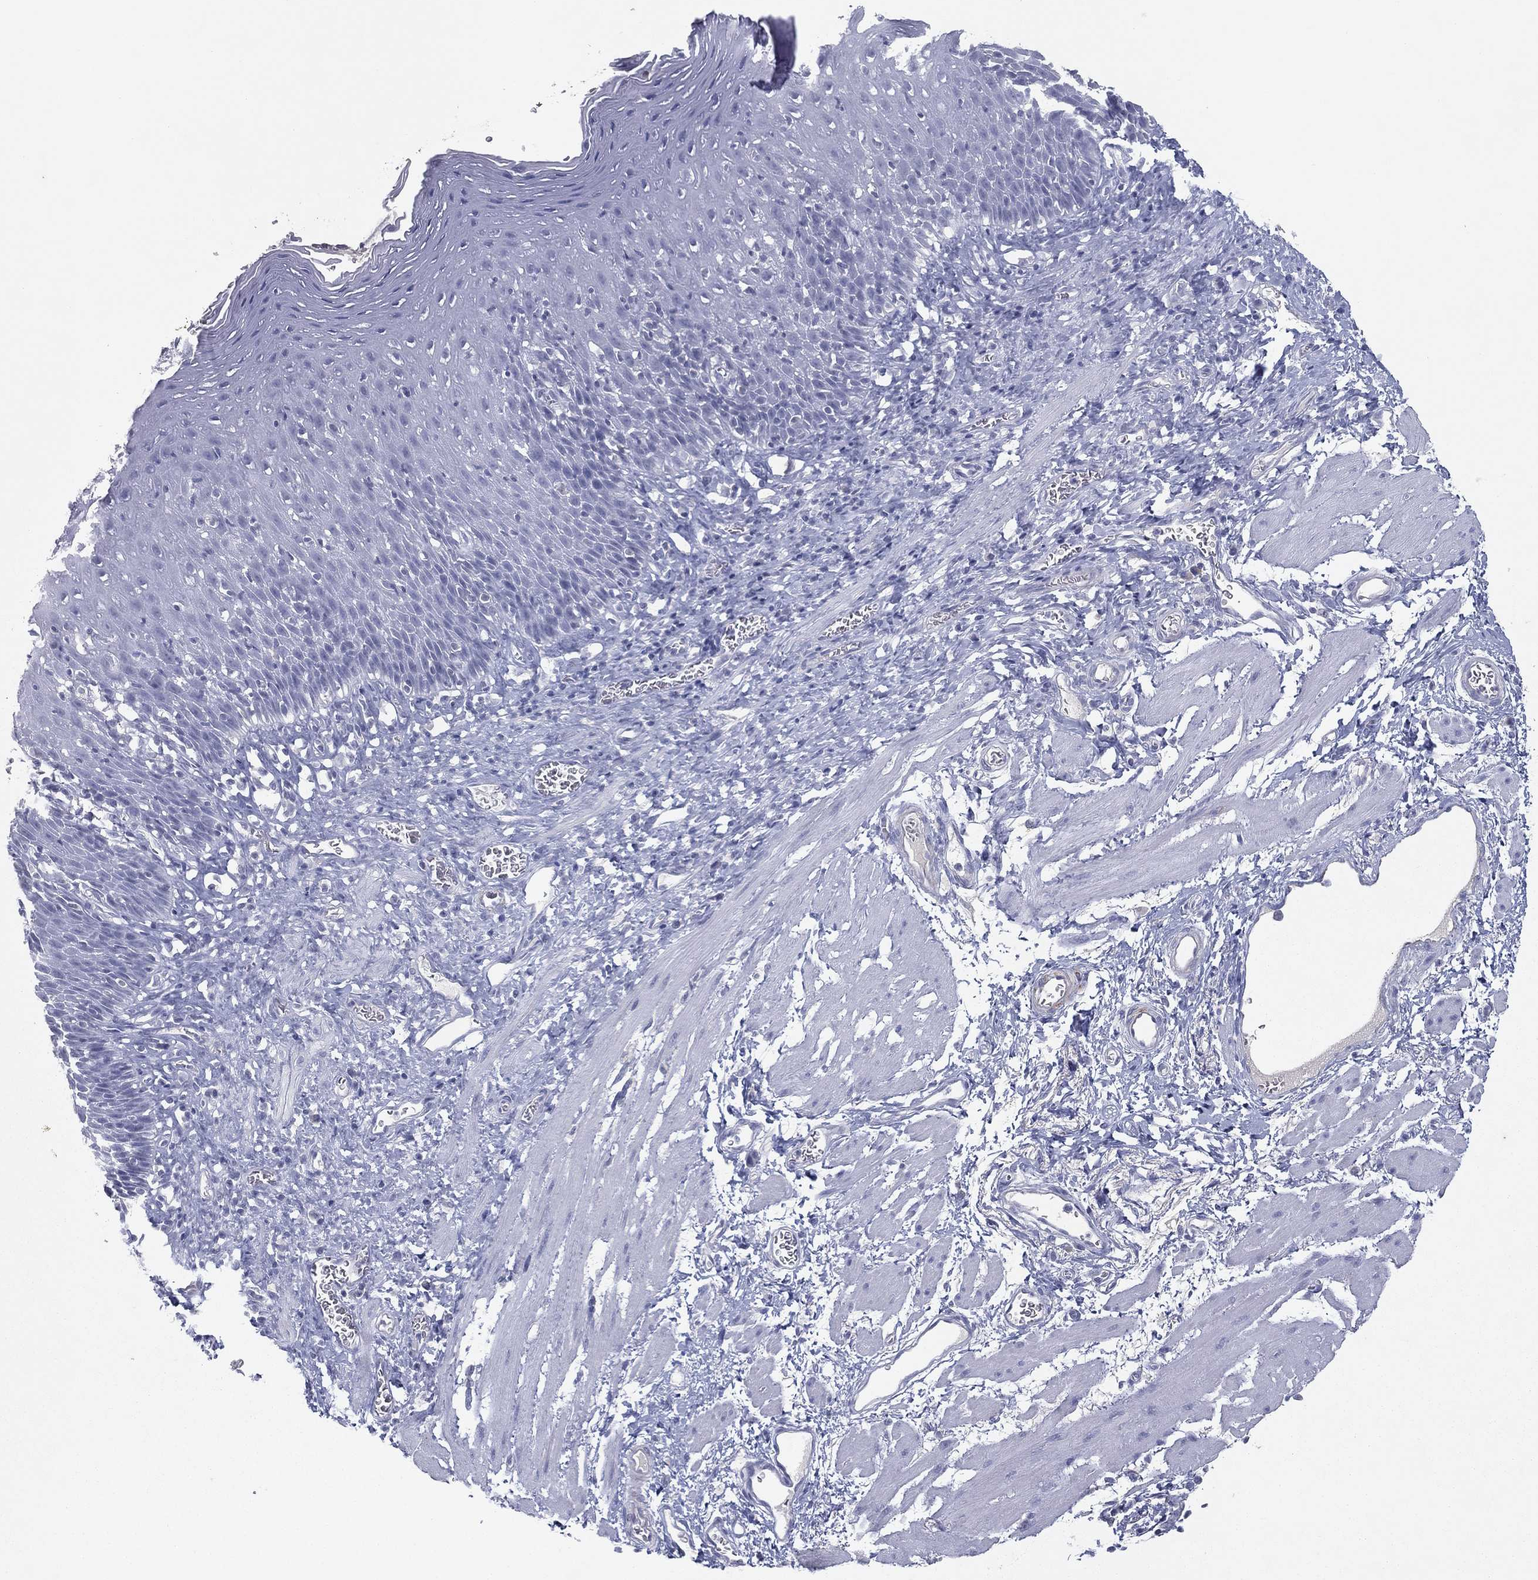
{"staining": {"intensity": "negative", "quantity": "none", "location": "none"}, "tissue": "esophagus", "cell_type": "Squamous epithelial cells", "image_type": "normal", "snomed": [{"axis": "morphology", "description": "Normal tissue, NOS"}, {"axis": "morphology", "description": "Adenocarcinoma, NOS"}, {"axis": "topography", "description": "Esophagus"}, {"axis": "topography", "description": "Stomach, upper"}], "caption": "Immunohistochemistry of unremarkable esophagus reveals no staining in squamous epithelial cells. (DAB immunohistochemistry (IHC), high magnification).", "gene": "CPT1B", "patient": {"sex": "male", "age": 74}}